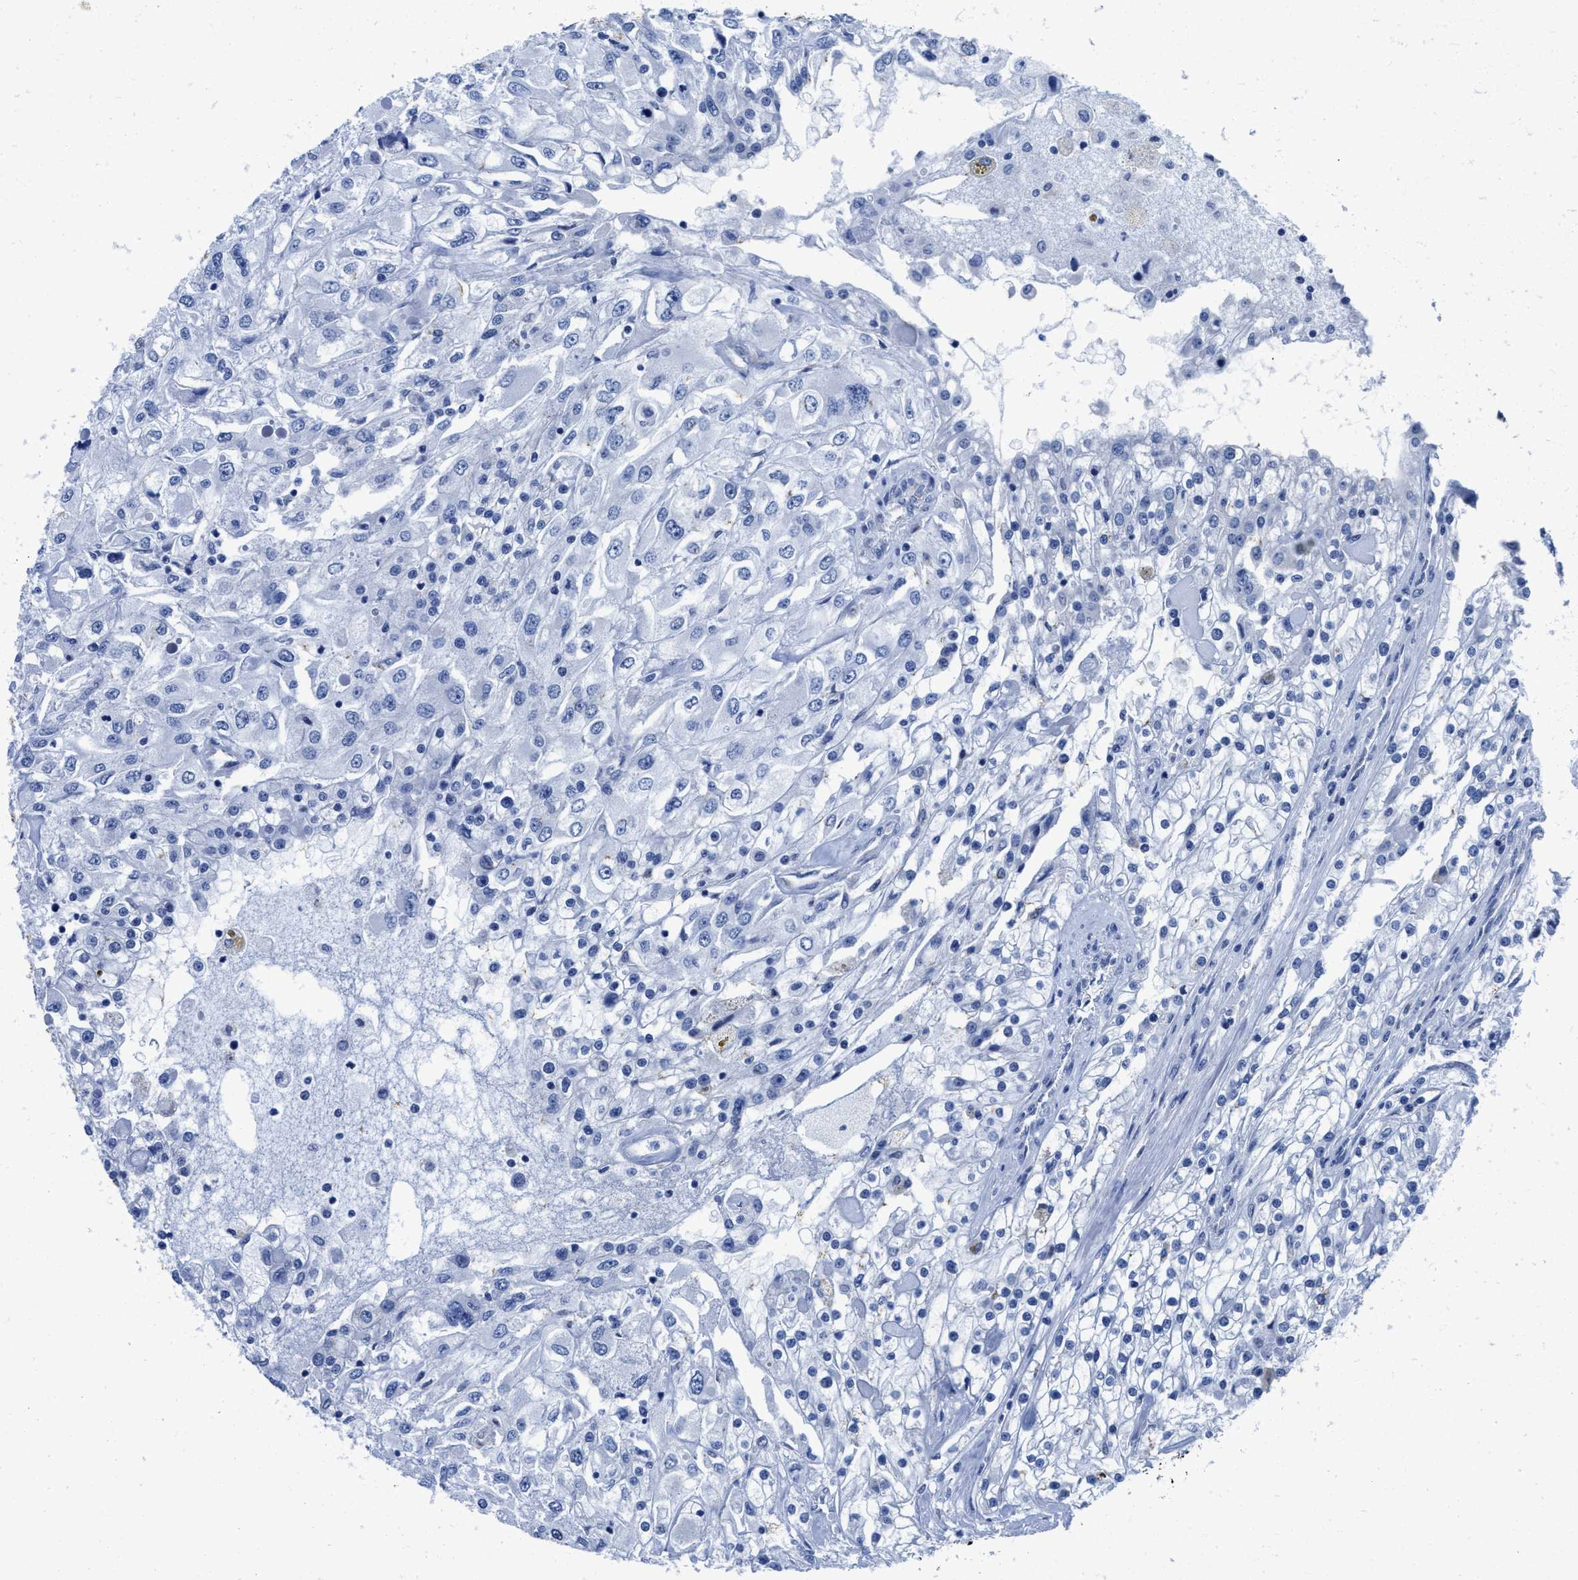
{"staining": {"intensity": "negative", "quantity": "none", "location": "none"}, "tissue": "renal cancer", "cell_type": "Tumor cells", "image_type": "cancer", "snomed": [{"axis": "morphology", "description": "Adenocarcinoma, NOS"}, {"axis": "topography", "description": "Kidney"}], "caption": "Renal cancer (adenocarcinoma) stained for a protein using IHC displays no positivity tumor cells.", "gene": "HOOK1", "patient": {"sex": "female", "age": 52}}